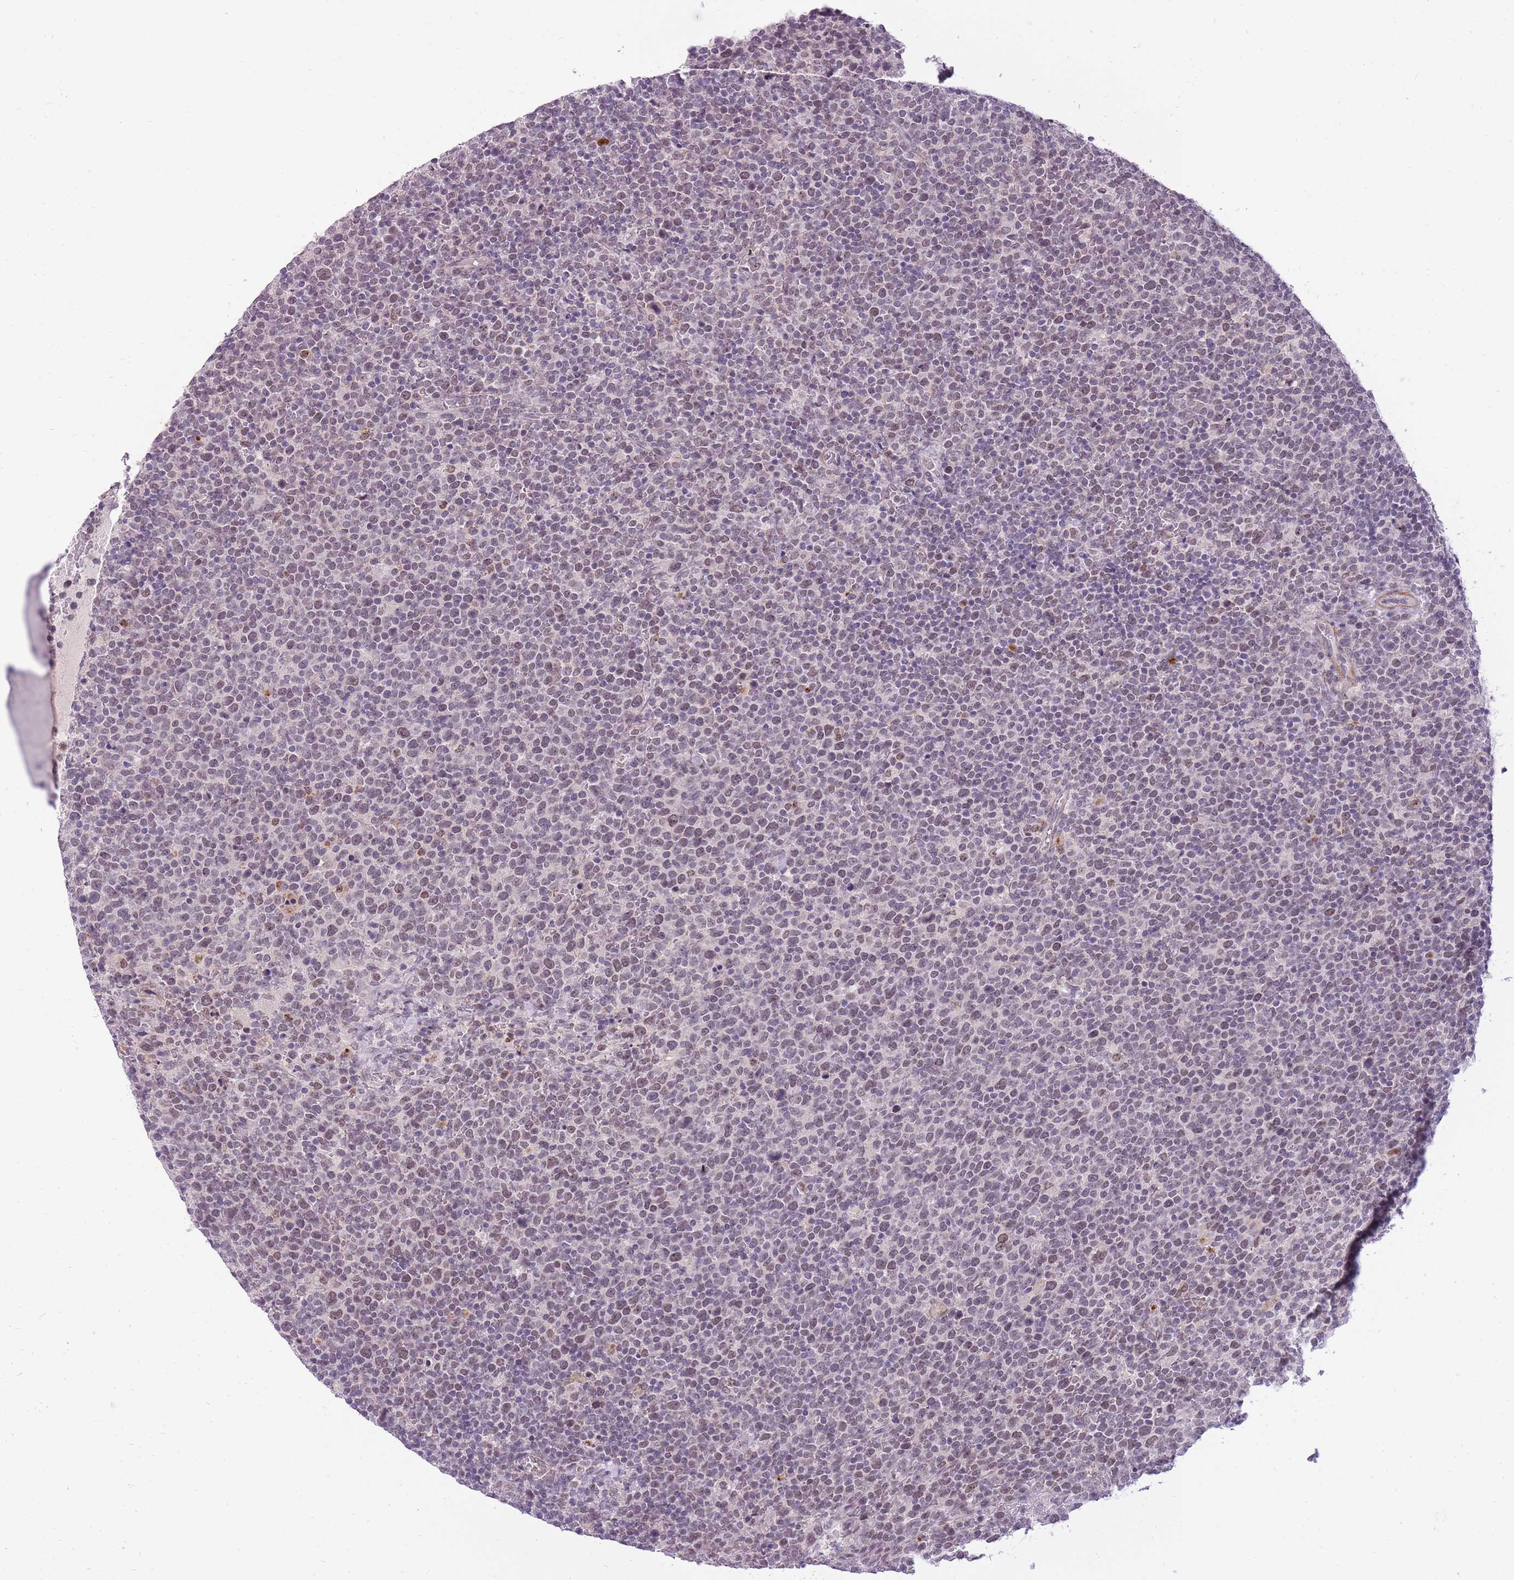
{"staining": {"intensity": "weak", "quantity": "25%-75%", "location": "nuclear"}, "tissue": "lymphoma", "cell_type": "Tumor cells", "image_type": "cancer", "snomed": [{"axis": "morphology", "description": "Malignant lymphoma, non-Hodgkin's type, High grade"}, {"axis": "topography", "description": "Lymph node"}], "caption": "Weak nuclear protein expression is appreciated in approximately 25%-75% of tumor cells in malignant lymphoma, non-Hodgkin's type (high-grade).", "gene": "TIGD1", "patient": {"sex": "male", "age": 61}}